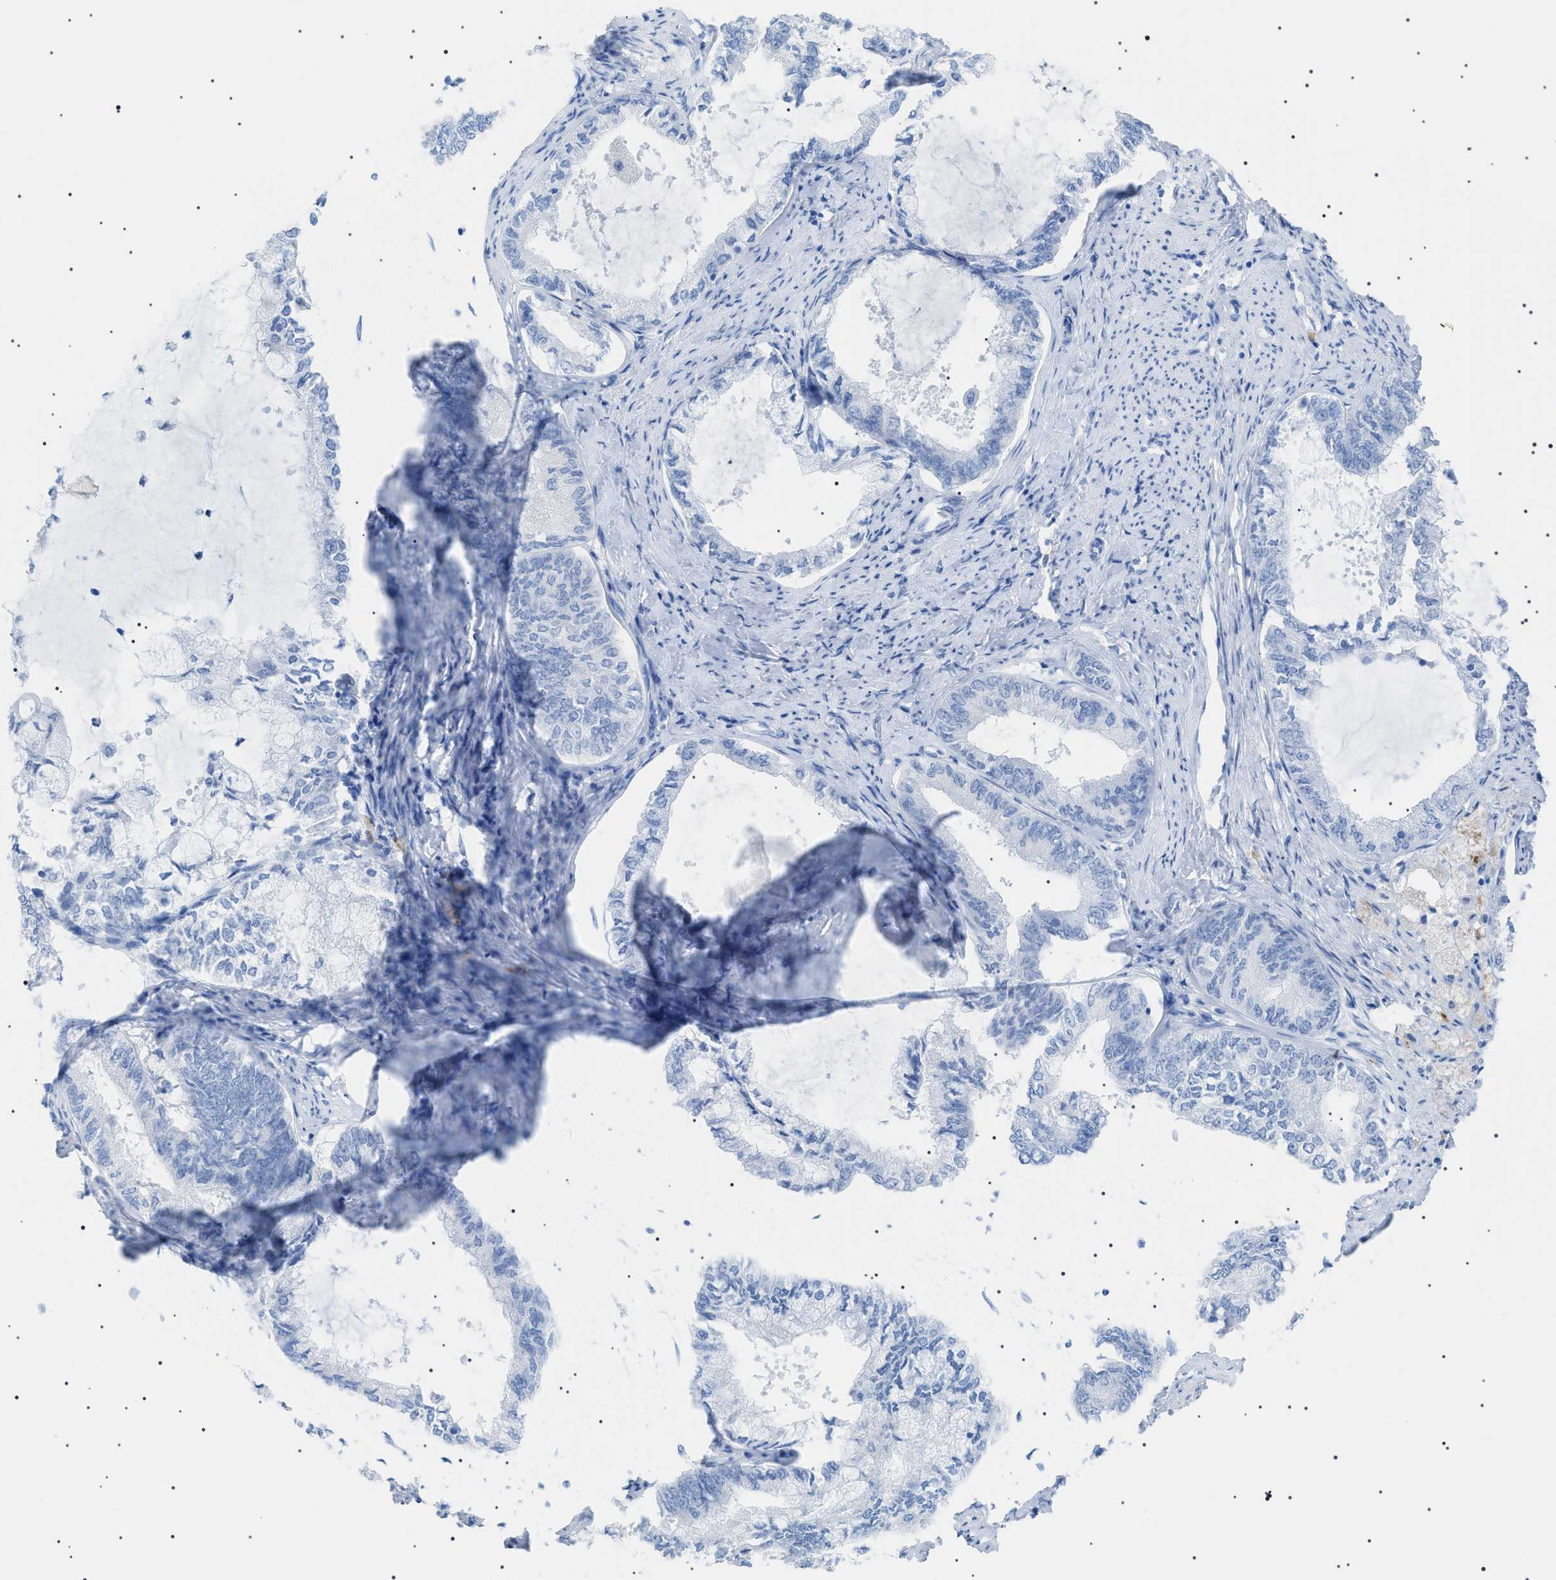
{"staining": {"intensity": "negative", "quantity": "none", "location": "none"}, "tissue": "endometrial cancer", "cell_type": "Tumor cells", "image_type": "cancer", "snomed": [{"axis": "morphology", "description": "Adenocarcinoma, NOS"}, {"axis": "topography", "description": "Endometrium"}], "caption": "The photomicrograph displays no significant staining in tumor cells of endometrial cancer (adenocarcinoma).", "gene": "LPA", "patient": {"sex": "female", "age": 86}}